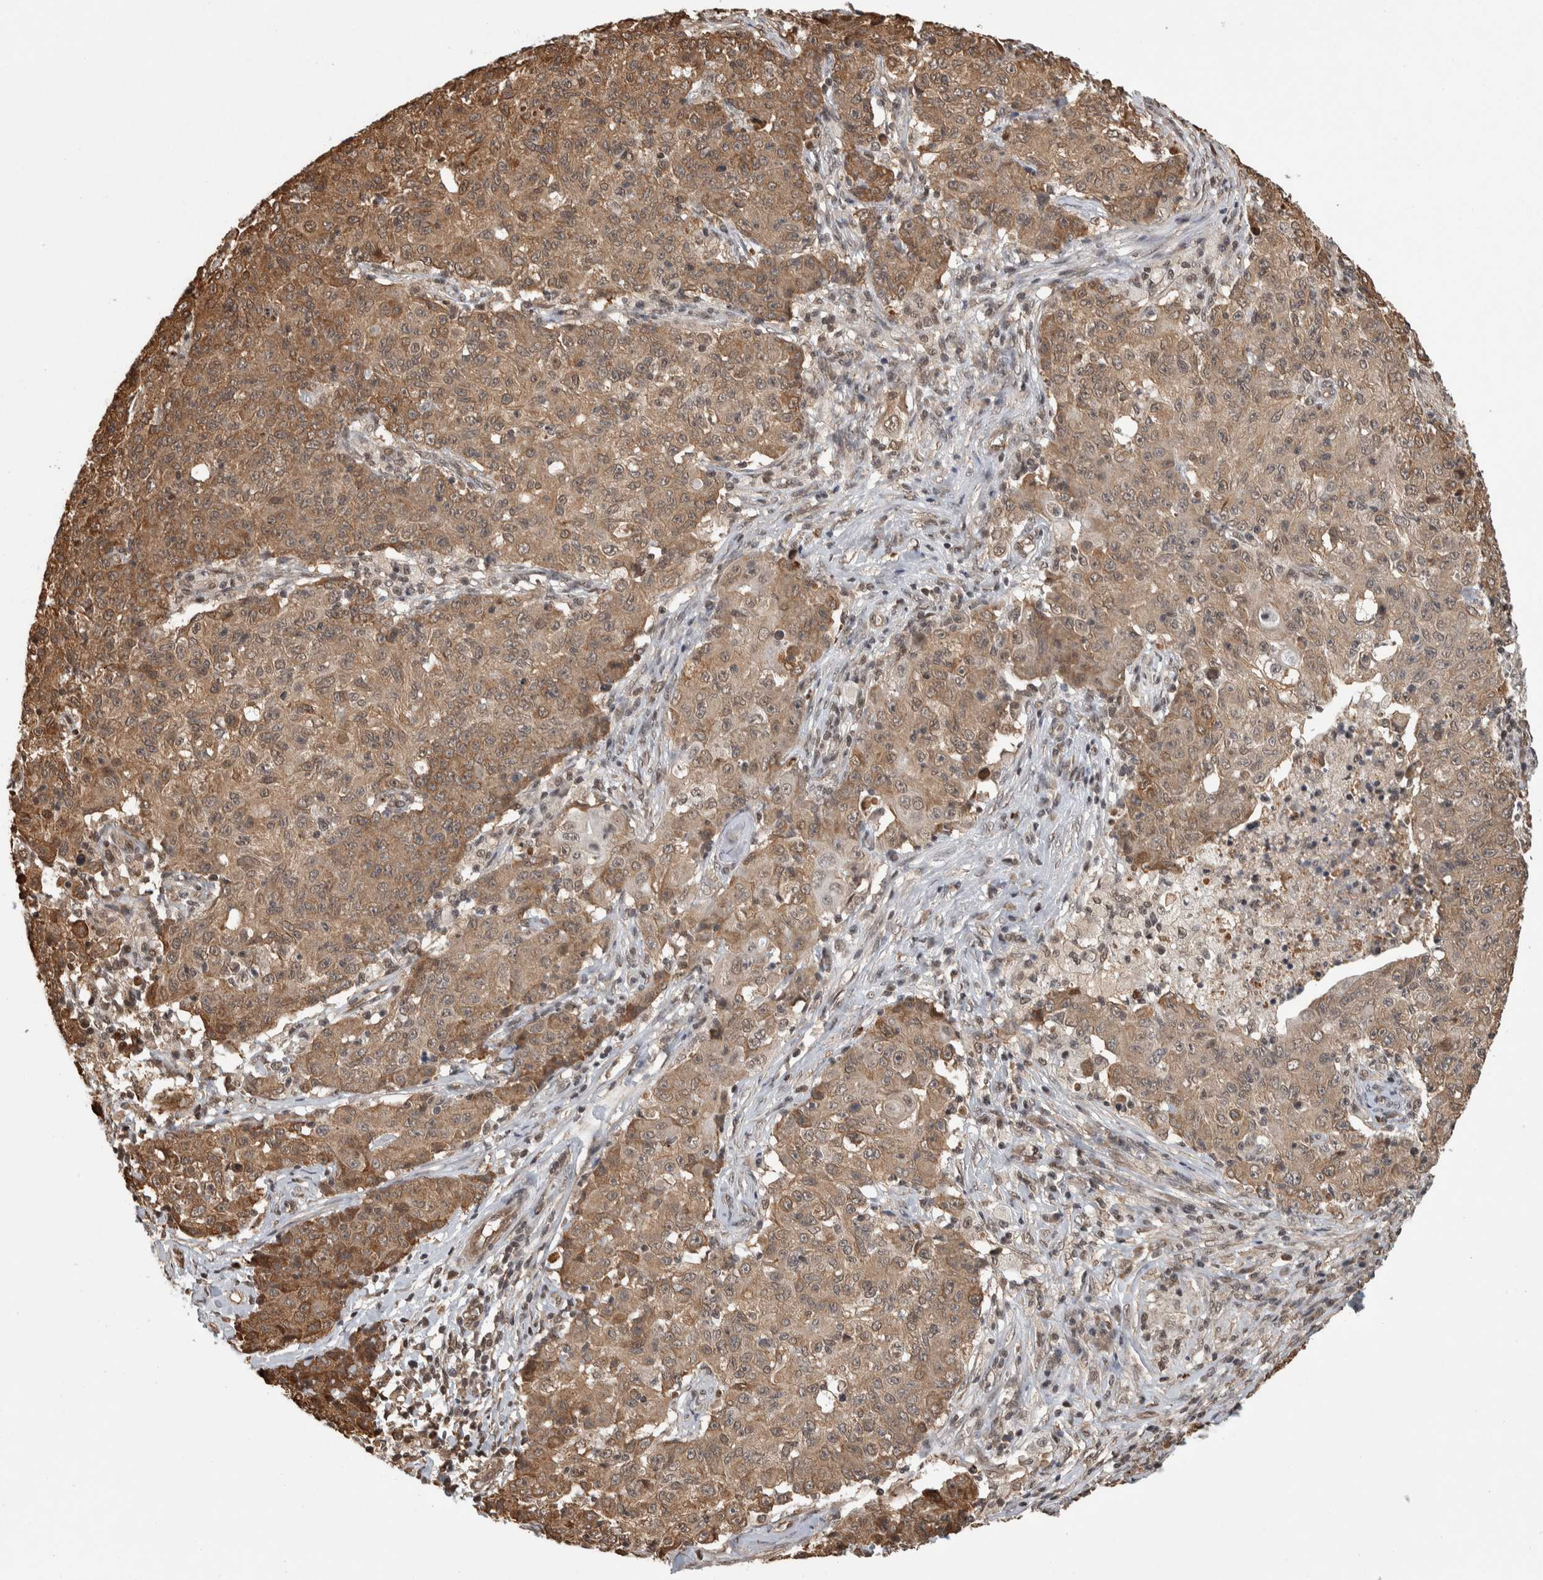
{"staining": {"intensity": "moderate", "quantity": ">75%", "location": "cytoplasmic/membranous"}, "tissue": "ovarian cancer", "cell_type": "Tumor cells", "image_type": "cancer", "snomed": [{"axis": "morphology", "description": "Carcinoma, endometroid"}, {"axis": "topography", "description": "Ovary"}], "caption": "Human endometroid carcinoma (ovarian) stained with a protein marker exhibits moderate staining in tumor cells.", "gene": "ZNF592", "patient": {"sex": "female", "age": 42}}